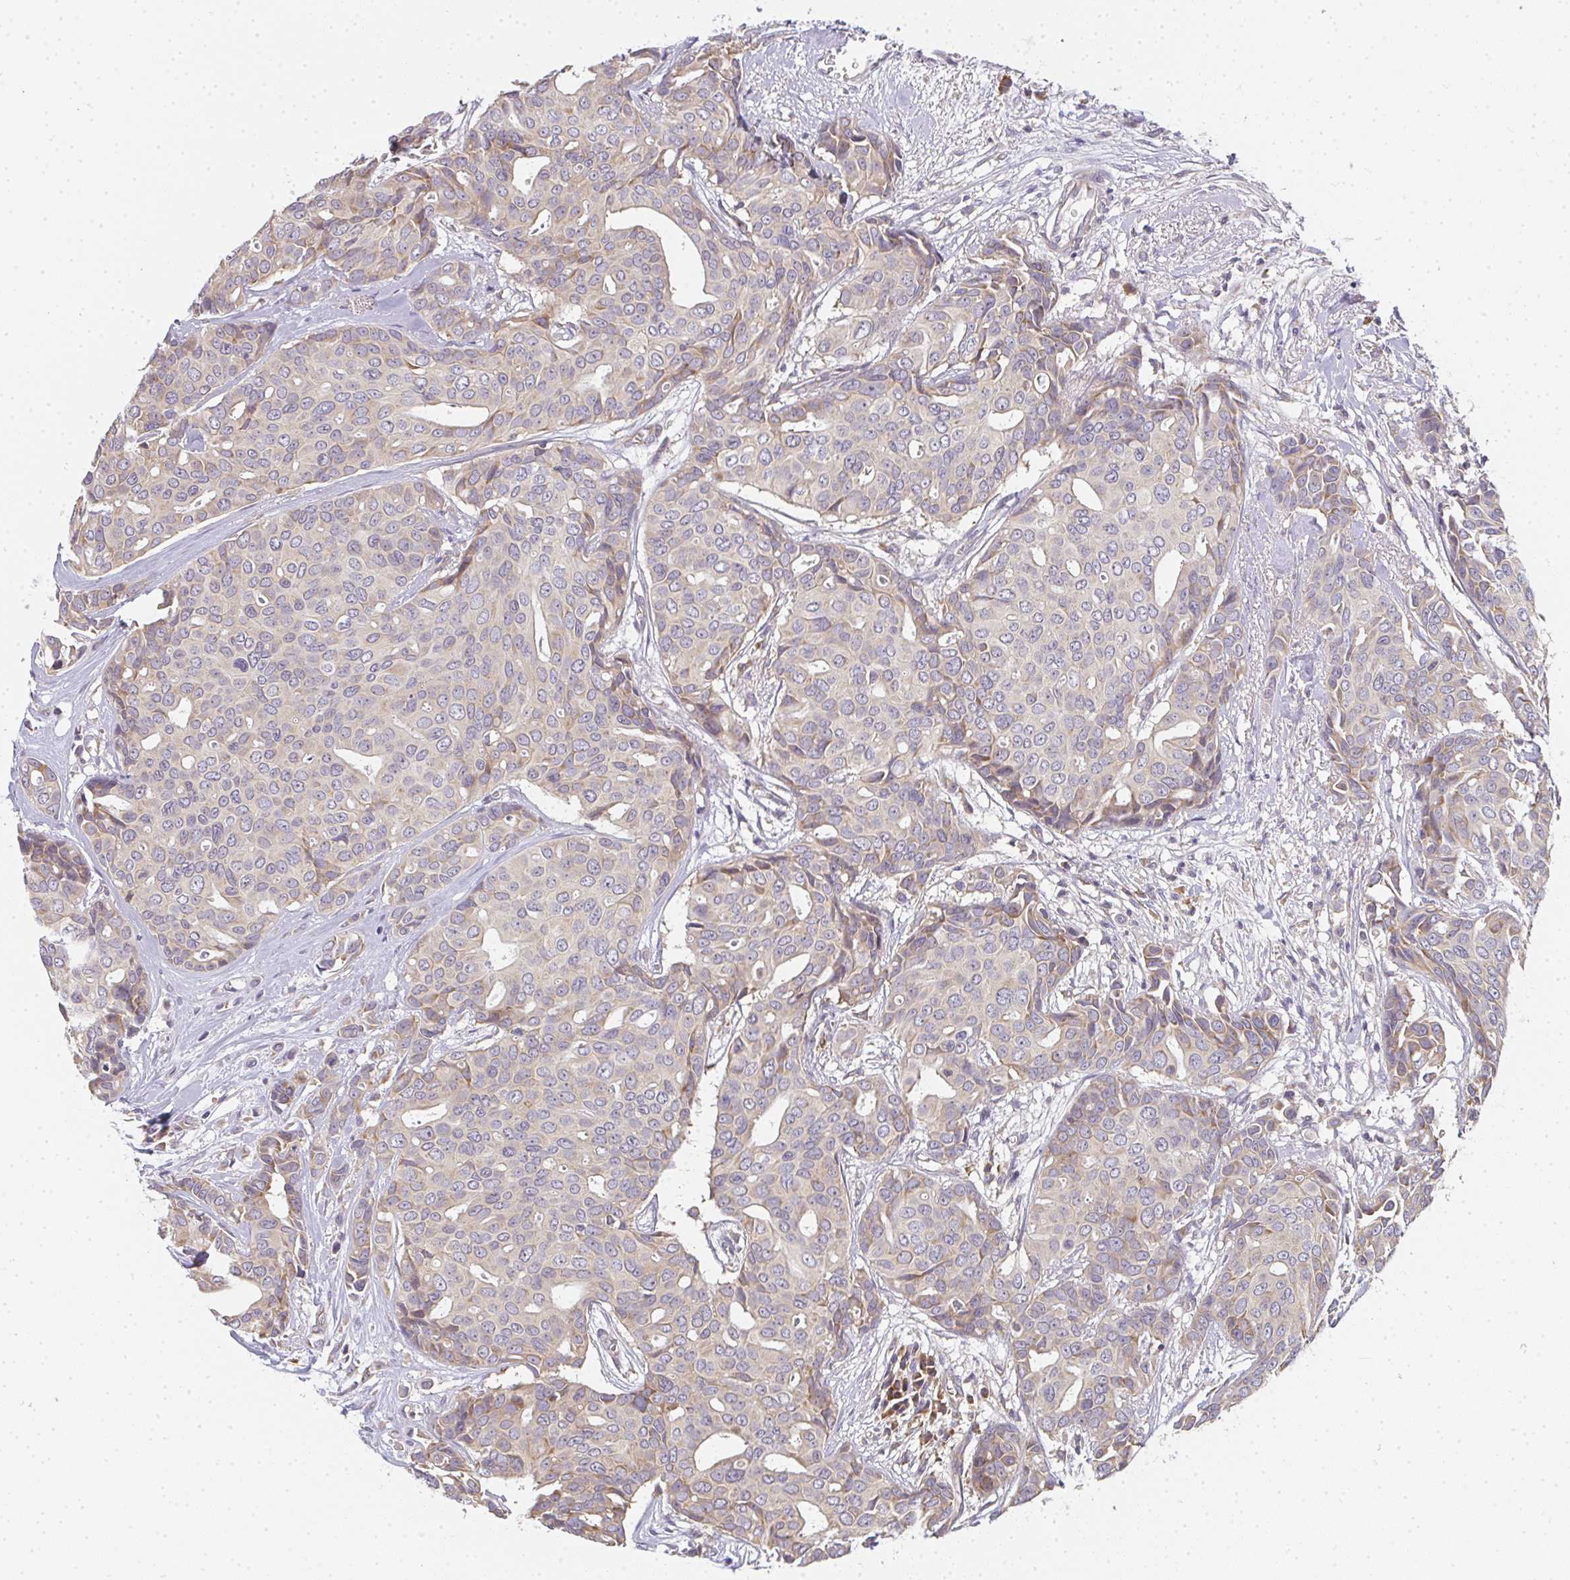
{"staining": {"intensity": "weak", "quantity": "25%-75%", "location": "cytoplasmic/membranous"}, "tissue": "breast cancer", "cell_type": "Tumor cells", "image_type": "cancer", "snomed": [{"axis": "morphology", "description": "Duct carcinoma"}, {"axis": "topography", "description": "Breast"}], "caption": "Immunohistochemistry photomicrograph of neoplastic tissue: breast infiltrating ductal carcinoma stained using immunohistochemistry (IHC) exhibits low levels of weak protein expression localized specifically in the cytoplasmic/membranous of tumor cells, appearing as a cytoplasmic/membranous brown color.", "gene": "SLC35B3", "patient": {"sex": "female", "age": 54}}